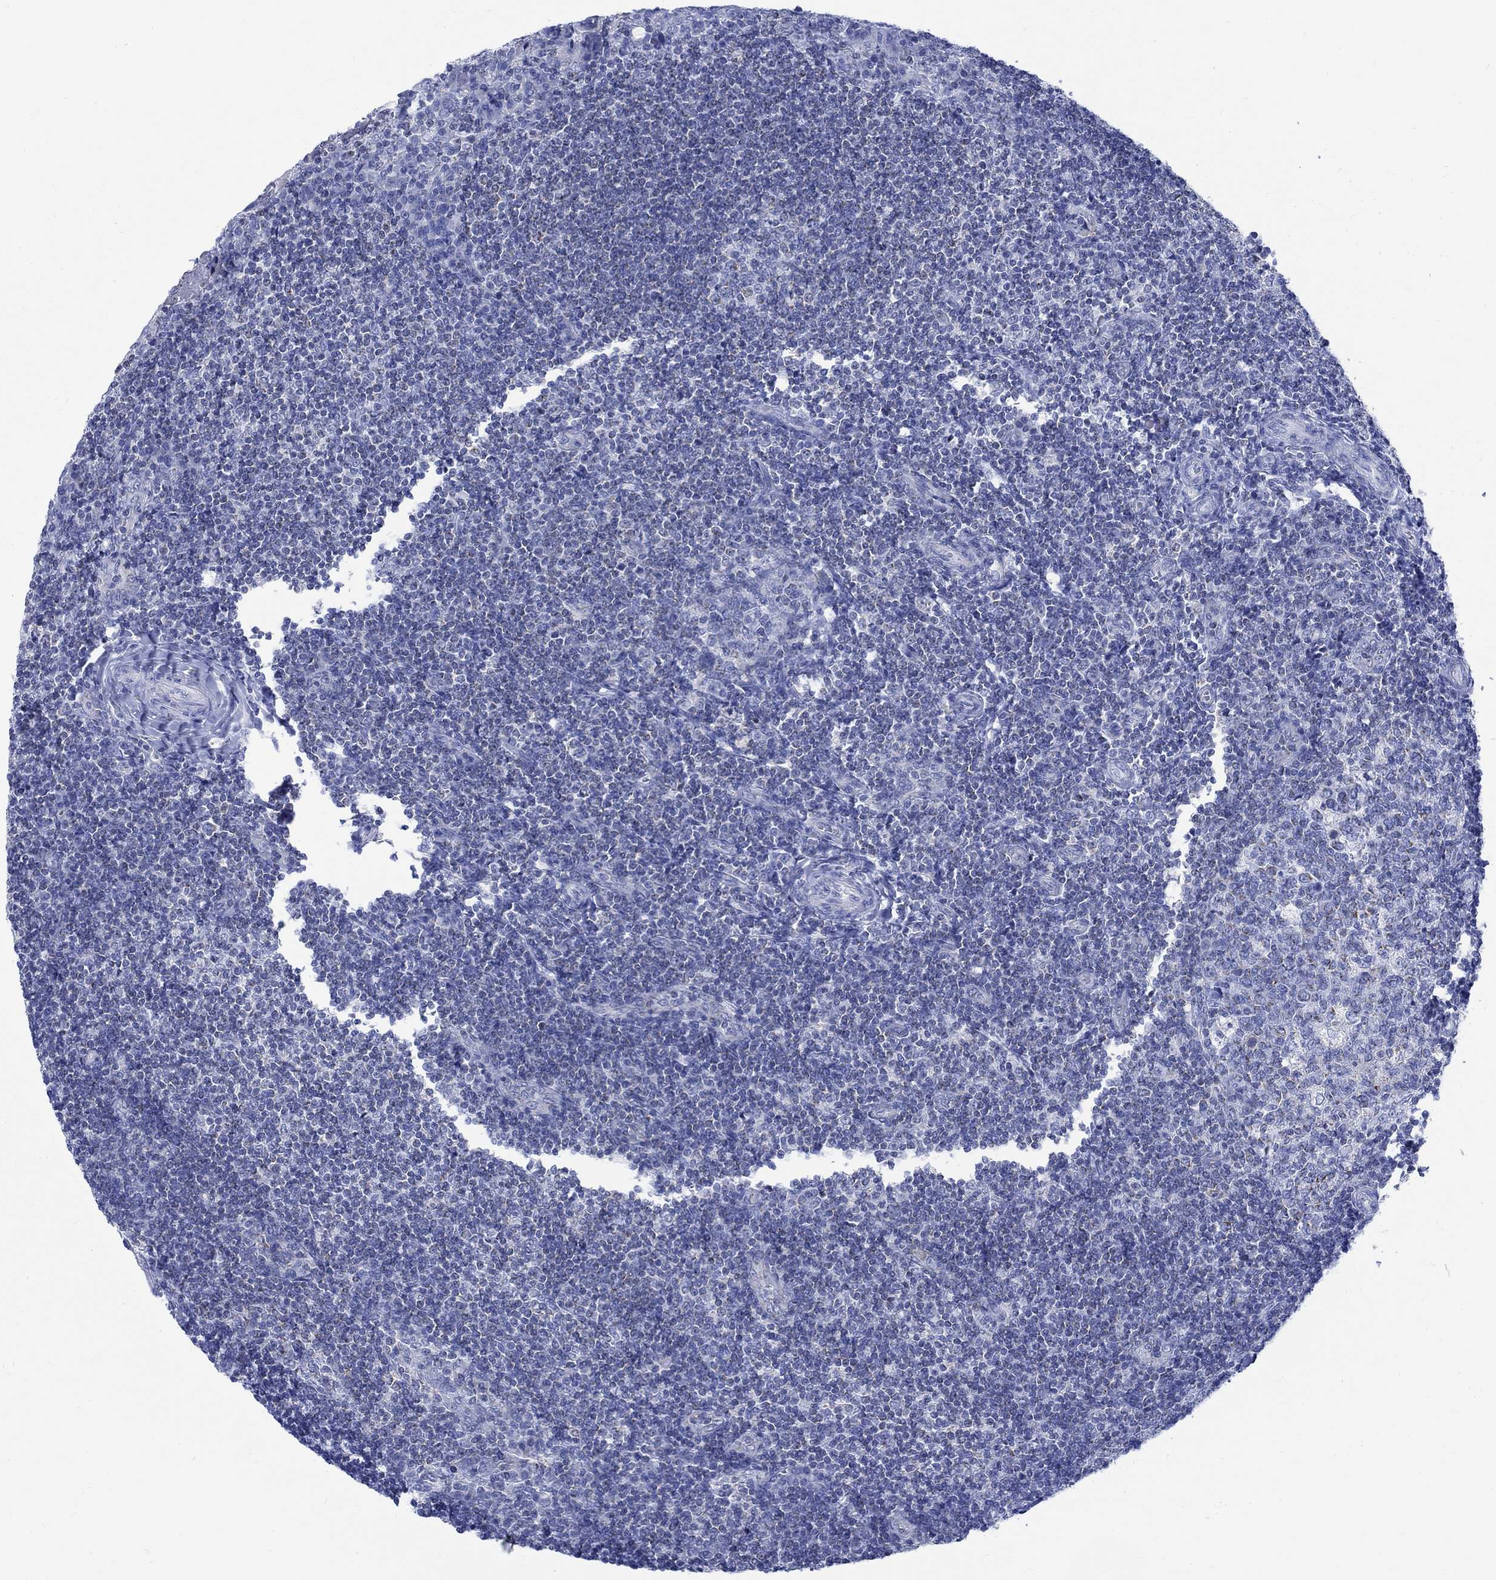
{"staining": {"intensity": "negative", "quantity": "none", "location": "none"}, "tissue": "tonsil", "cell_type": "Germinal center cells", "image_type": "normal", "snomed": [{"axis": "morphology", "description": "Normal tissue, NOS"}, {"axis": "topography", "description": "Tonsil"}], "caption": "The histopathology image demonstrates no significant positivity in germinal center cells of tonsil. Brightfield microscopy of immunohistochemistry (IHC) stained with DAB (brown) and hematoxylin (blue), captured at high magnification.", "gene": "CPLX1", "patient": {"sex": "female", "age": 13}}